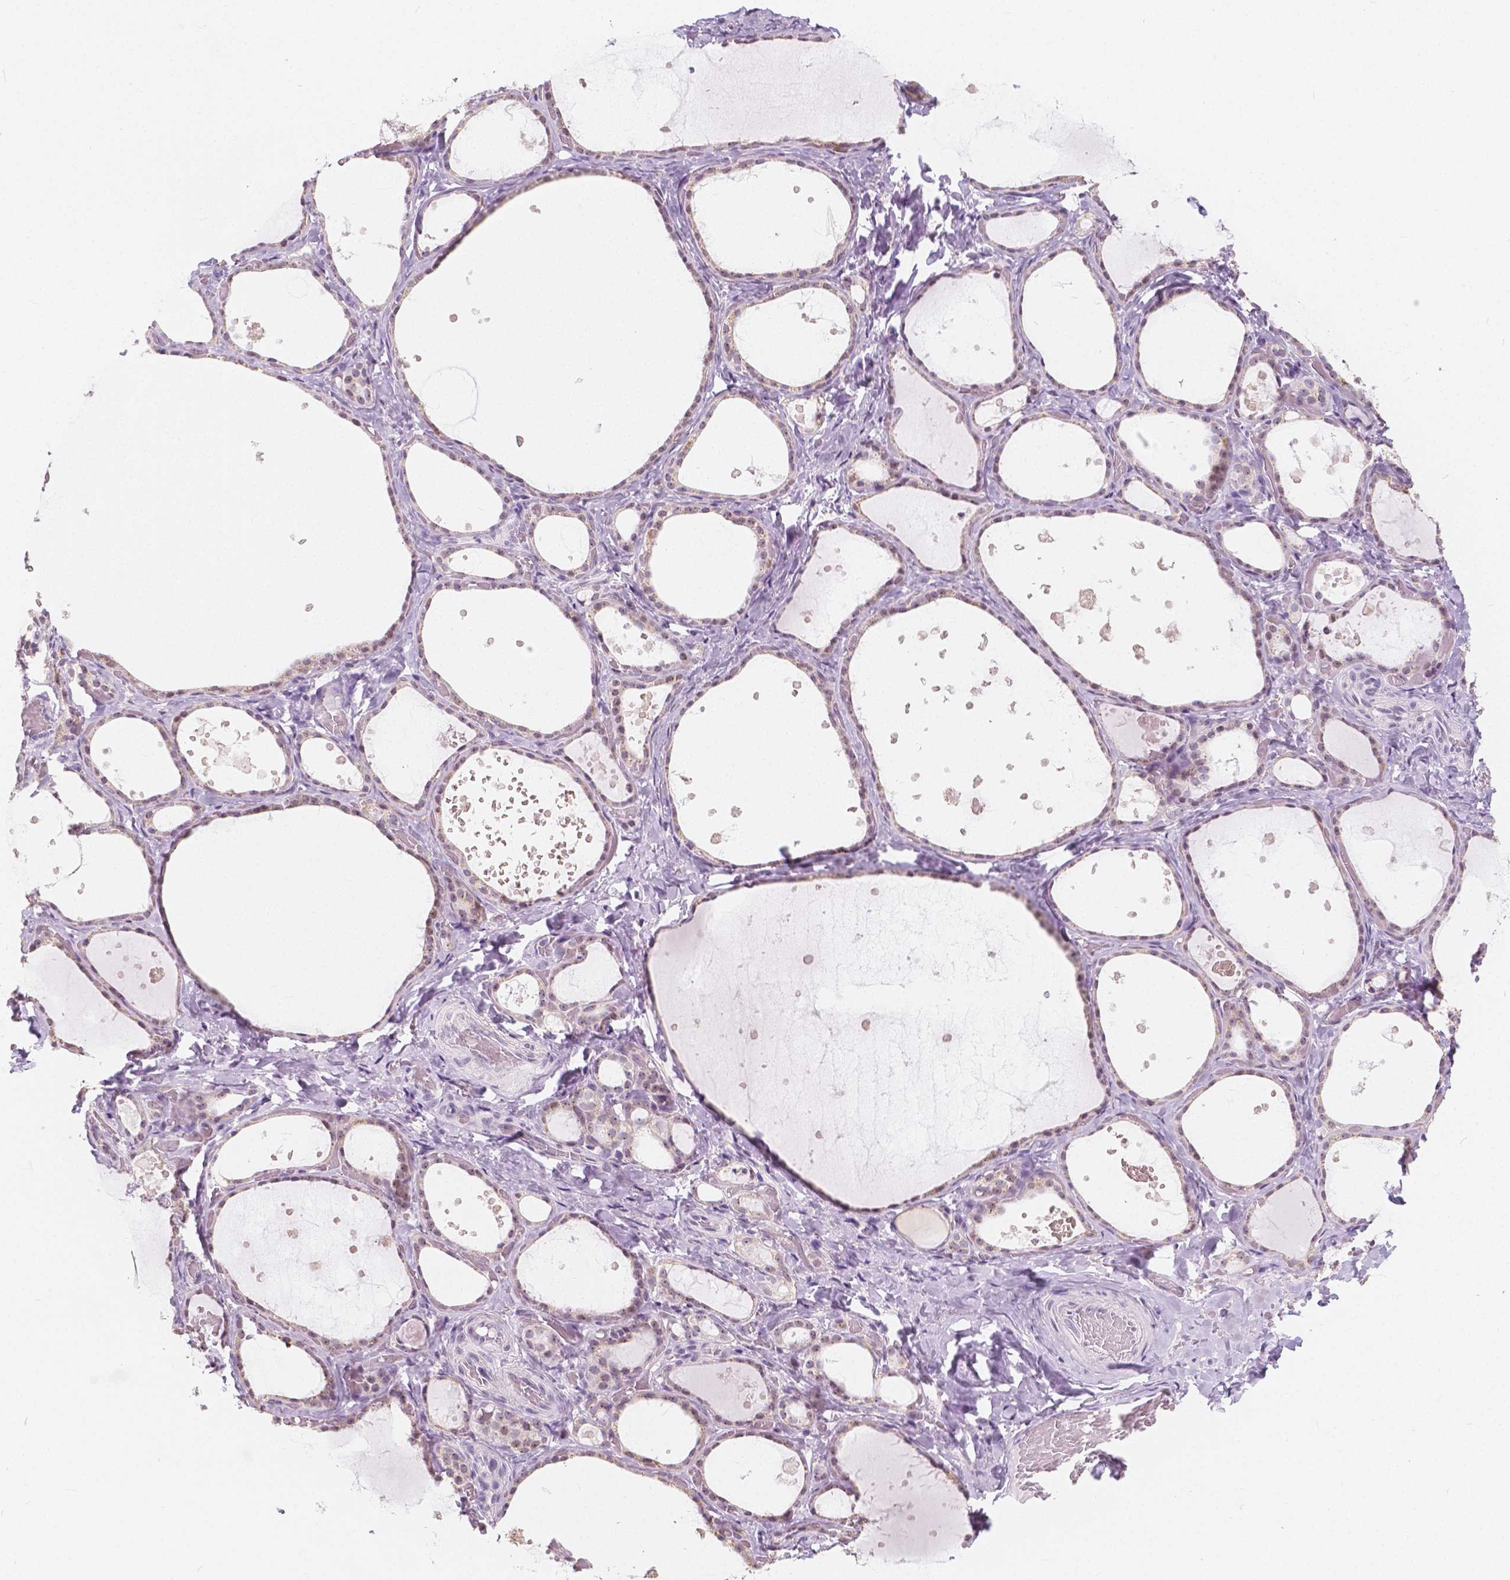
{"staining": {"intensity": "weak", "quantity": "25%-75%", "location": "nuclear"}, "tissue": "thyroid gland", "cell_type": "Glandular cells", "image_type": "normal", "snomed": [{"axis": "morphology", "description": "Normal tissue, NOS"}, {"axis": "topography", "description": "Thyroid gland"}], "caption": "A micrograph of human thyroid gland stained for a protein demonstrates weak nuclear brown staining in glandular cells.", "gene": "NOLC1", "patient": {"sex": "female", "age": 56}}